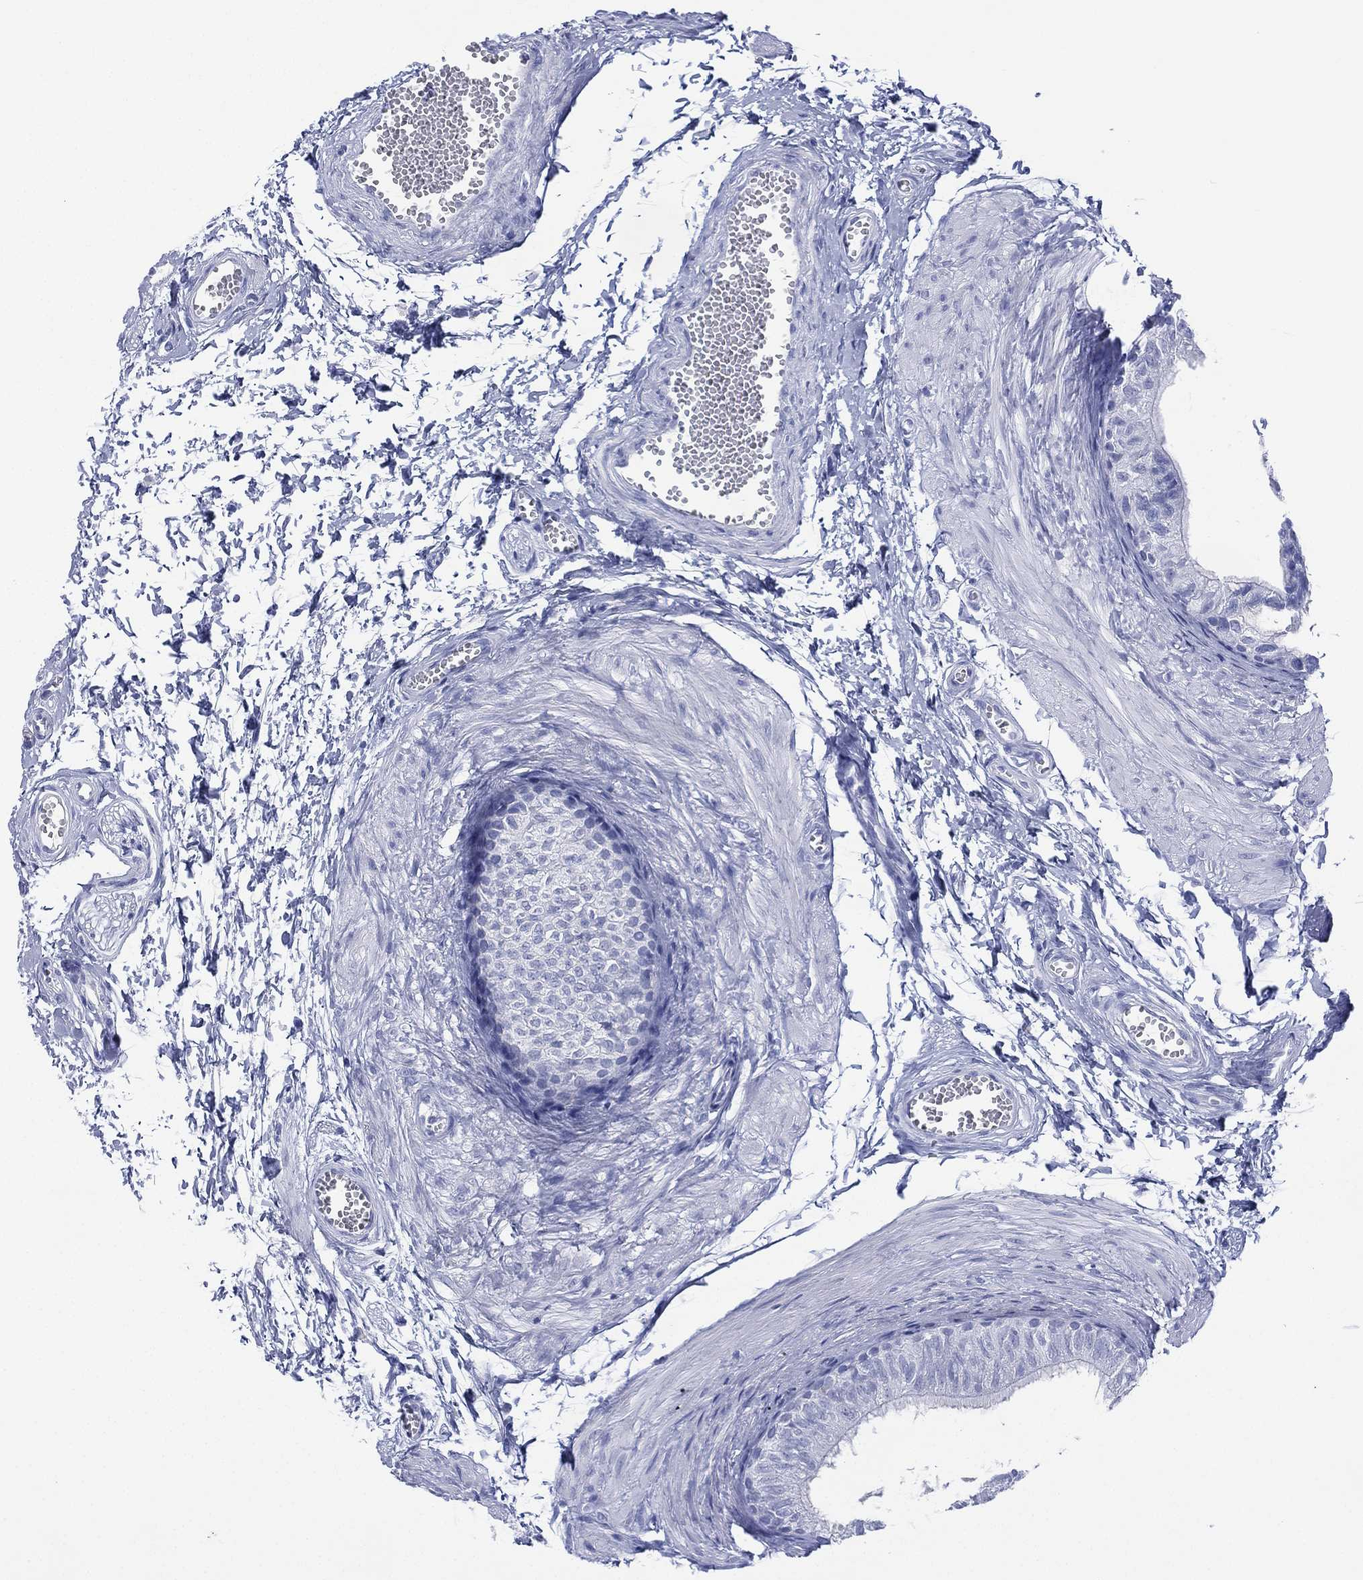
{"staining": {"intensity": "negative", "quantity": "none", "location": "none"}, "tissue": "epididymis", "cell_type": "Glandular cells", "image_type": "normal", "snomed": [{"axis": "morphology", "description": "Normal tissue, NOS"}, {"axis": "topography", "description": "Epididymis"}], "caption": "Glandular cells are negative for protein expression in normal human epididymis.", "gene": "DSG1", "patient": {"sex": "male", "age": 22}}